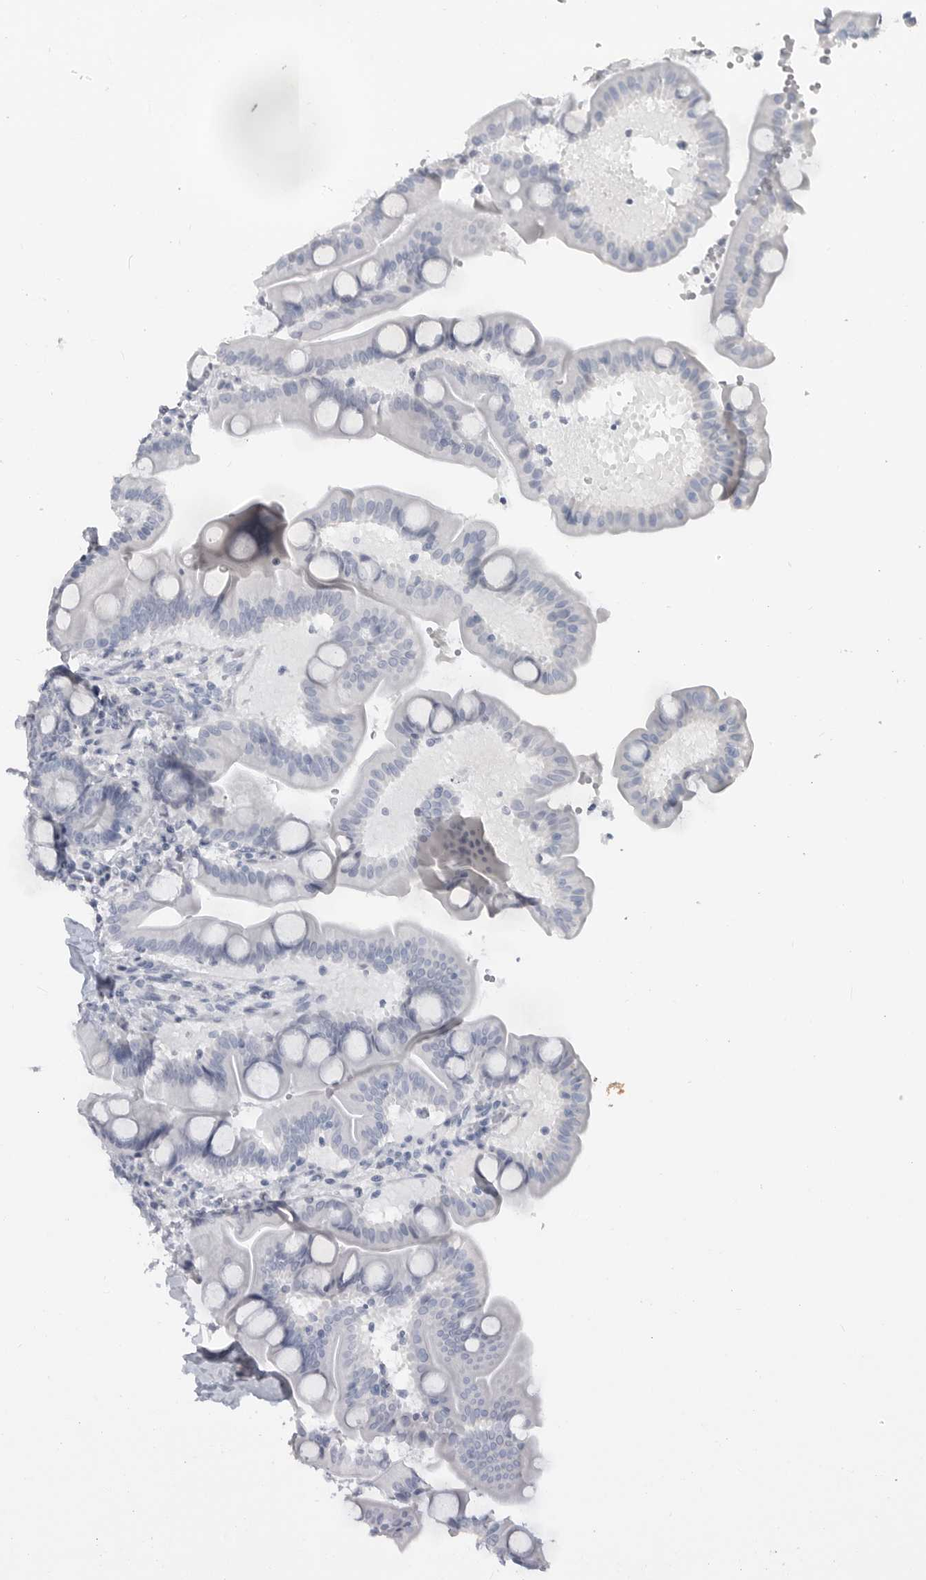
{"staining": {"intensity": "negative", "quantity": "none", "location": "none"}, "tissue": "duodenum", "cell_type": "Glandular cells", "image_type": "normal", "snomed": [{"axis": "morphology", "description": "Normal tissue, NOS"}, {"axis": "topography", "description": "Duodenum"}], "caption": "The photomicrograph exhibits no staining of glandular cells in benign duodenum. (Immunohistochemistry, brightfield microscopy, high magnification).", "gene": "LY6D", "patient": {"sex": "male", "age": 54}}